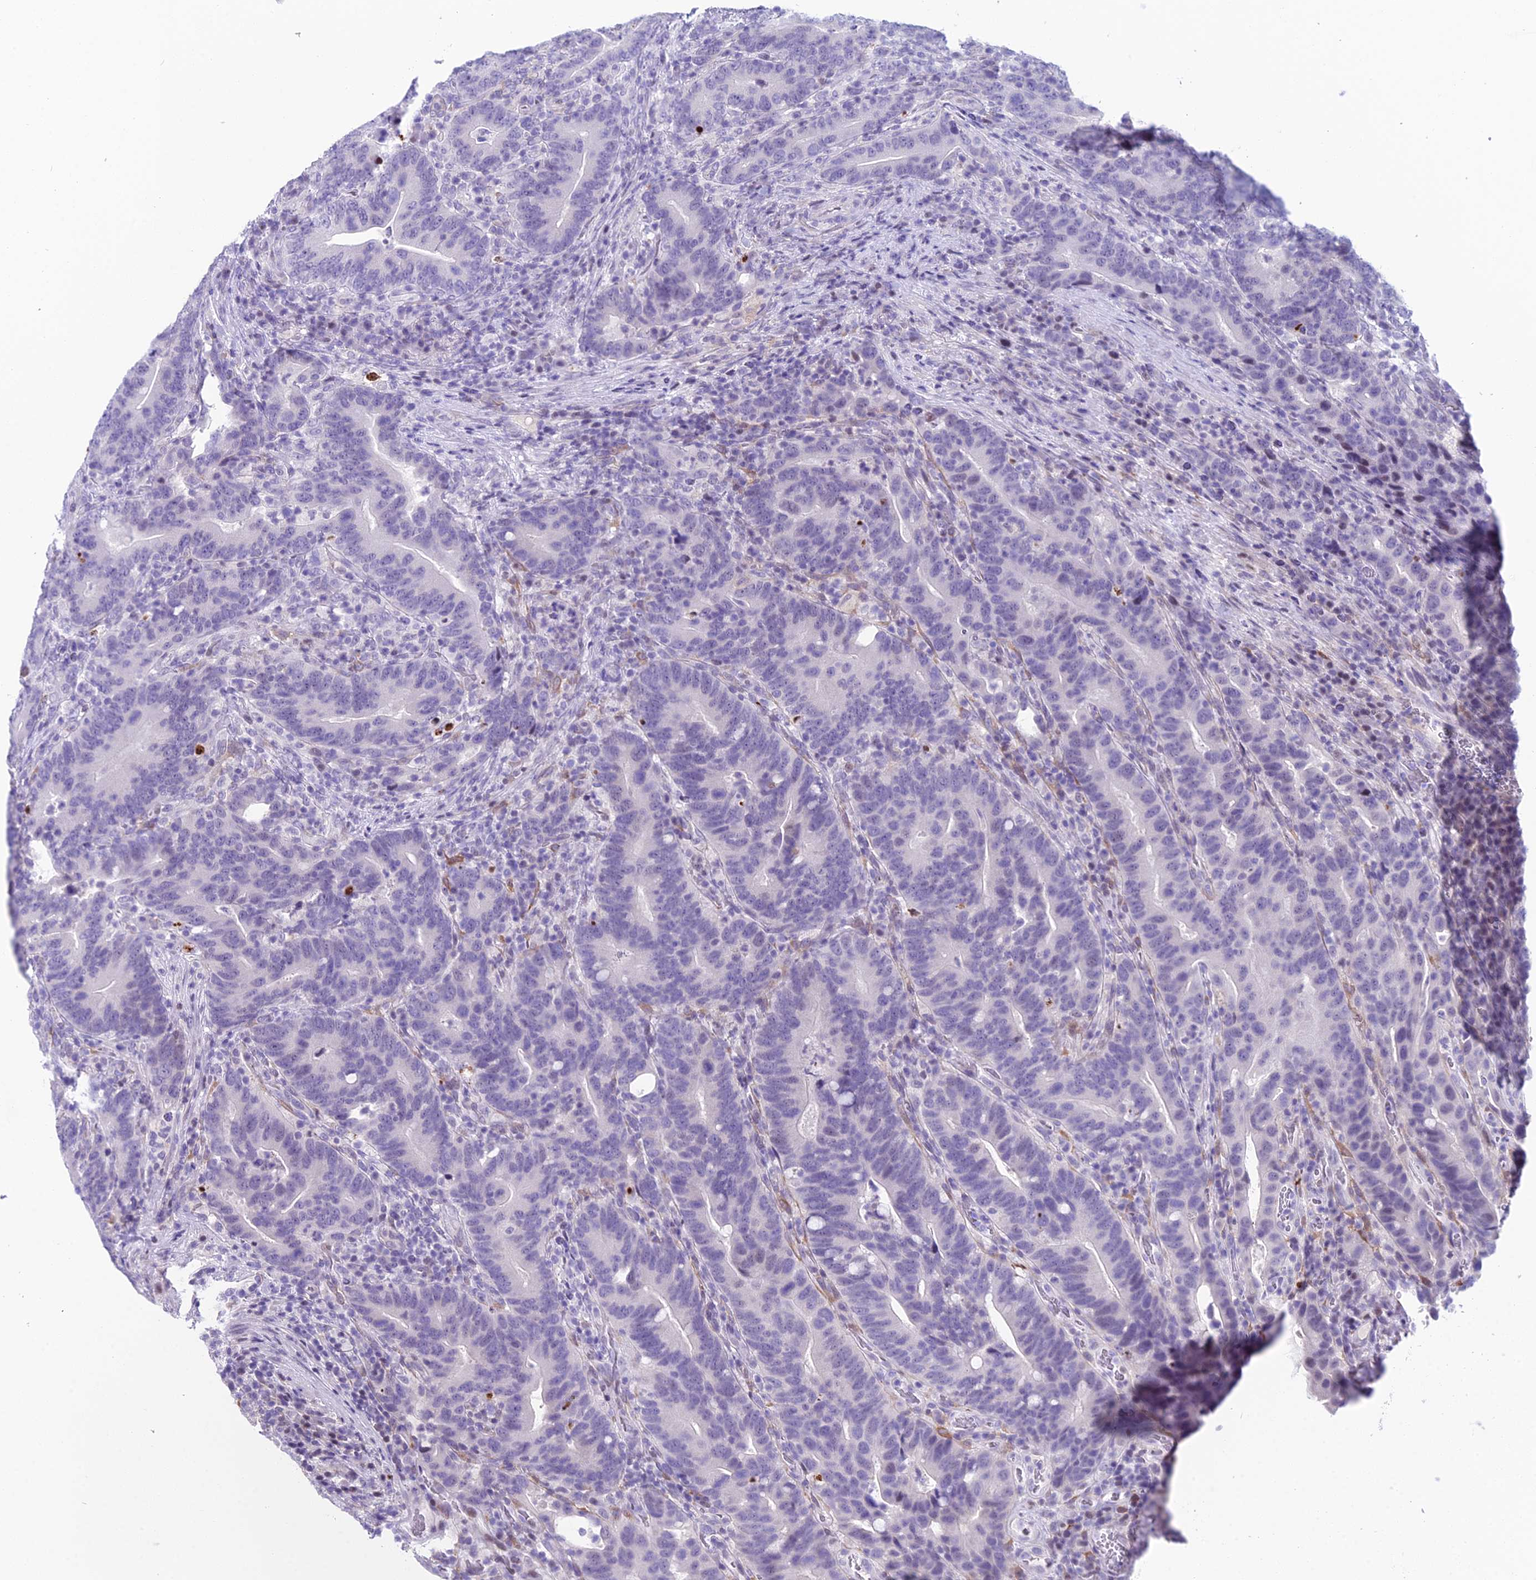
{"staining": {"intensity": "weak", "quantity": "<25%", "location": "nuclear"}, "tissue": "colorectal cancer", "cell_type": "Tumor cells", "image_type": "cancer", "snomed": [{"axis": "morphology", "description": "Adenocarcinoma, NOS"}, {"axis": "topography", "description": "Colon"}], "caption": "Tumor cells are negative for protein expression in human colorectal cancer.", "gene": "CC2D2A", "patient": {"sex": "female", "age": 66}}